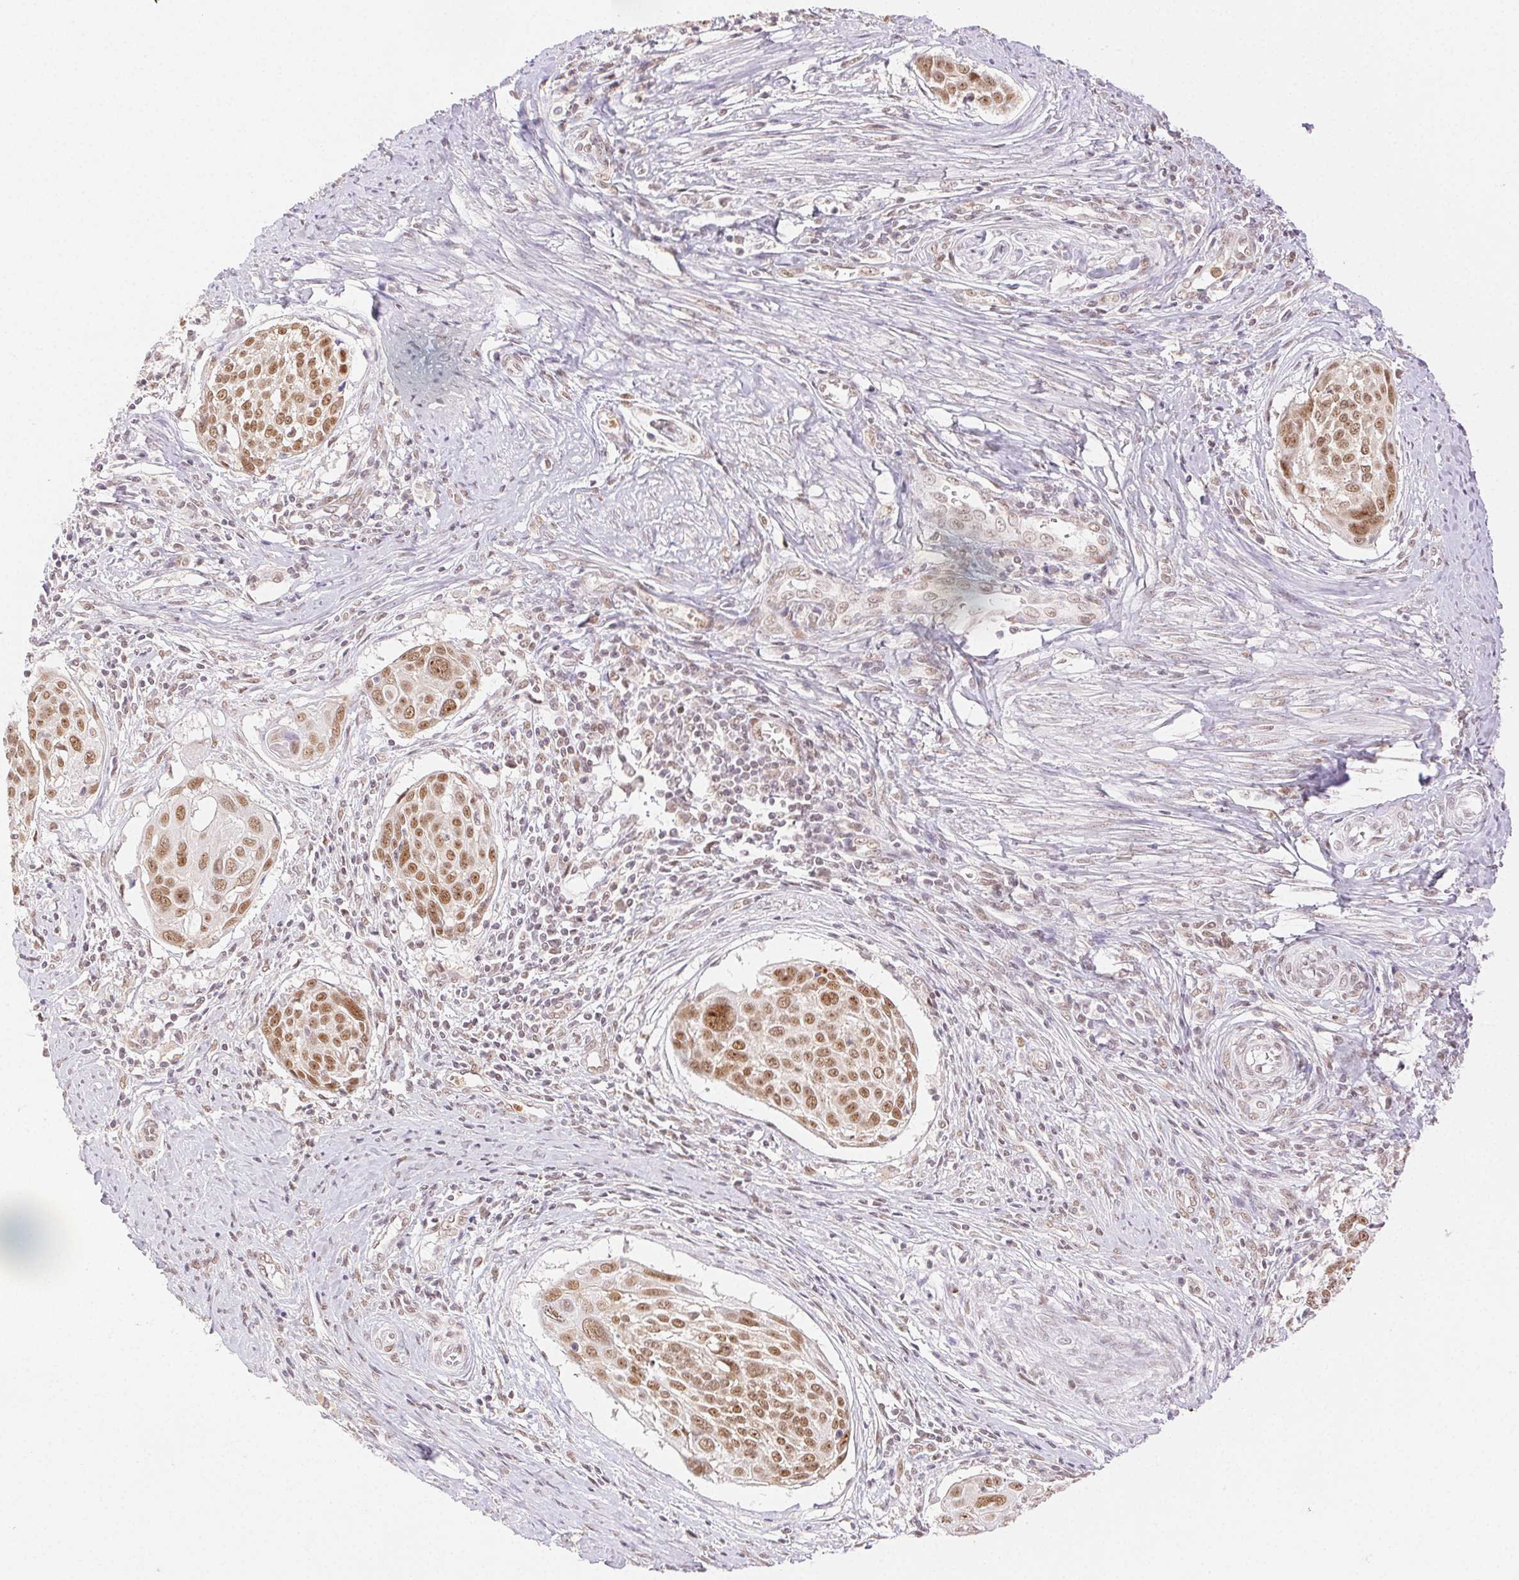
{"staining": {"intensity": "strong", "quantity": ">75%", "location": "nuclear"}, "tissue": "cervical cancer", "cell_type": "Tumor cells", "image_type": "cancer", "snomed": [{"axis": "morphology", "description": "Squamous cell carcinoma, NOS"}, {"axis": "topography", "description": "Cervix"}], "caption": "Protein analysis of squamous cell carcinoma (cervical) tissue exhibits strong nuclear staining in about >75% of tumor cells. Nuclei are stained in blue.", "gene": "H2AZ2", "patient": {"sex": "female", "age": 39}}